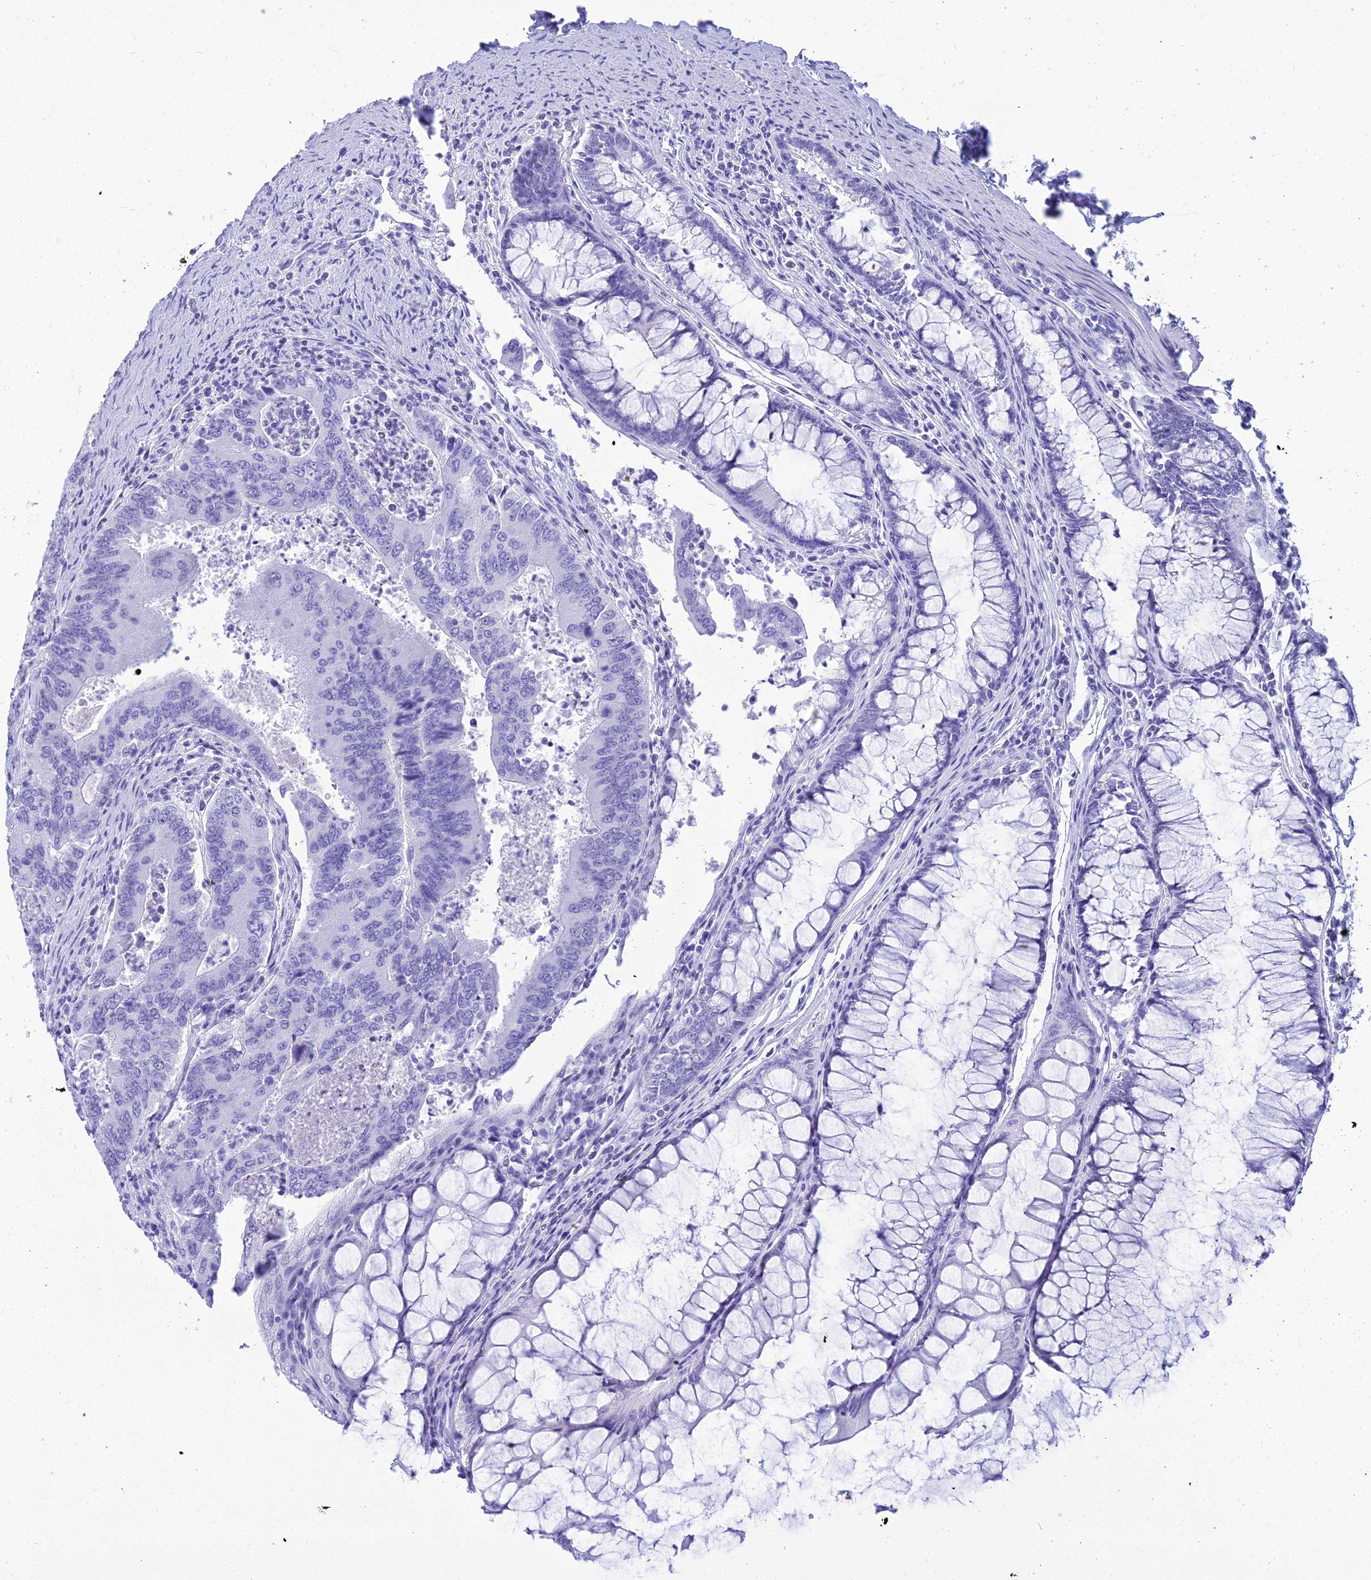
{"staining": {"intensity": "negative", "quantity": "none", "location": "none"}, "tissue": "colorectal cancer", "cell_type": "Tumor cells", "image_type": "cancer", "snomed": [{"axis": "morphology", "description": "Adenocarcinoma, NOS"}, {"axis": "topography", "description": "Colon"}], "caption": "Tumor cells show no significant staining in colorectal cancer.", "gene": "ZNF442", "patient": {"sex": "female", "age": 67}}